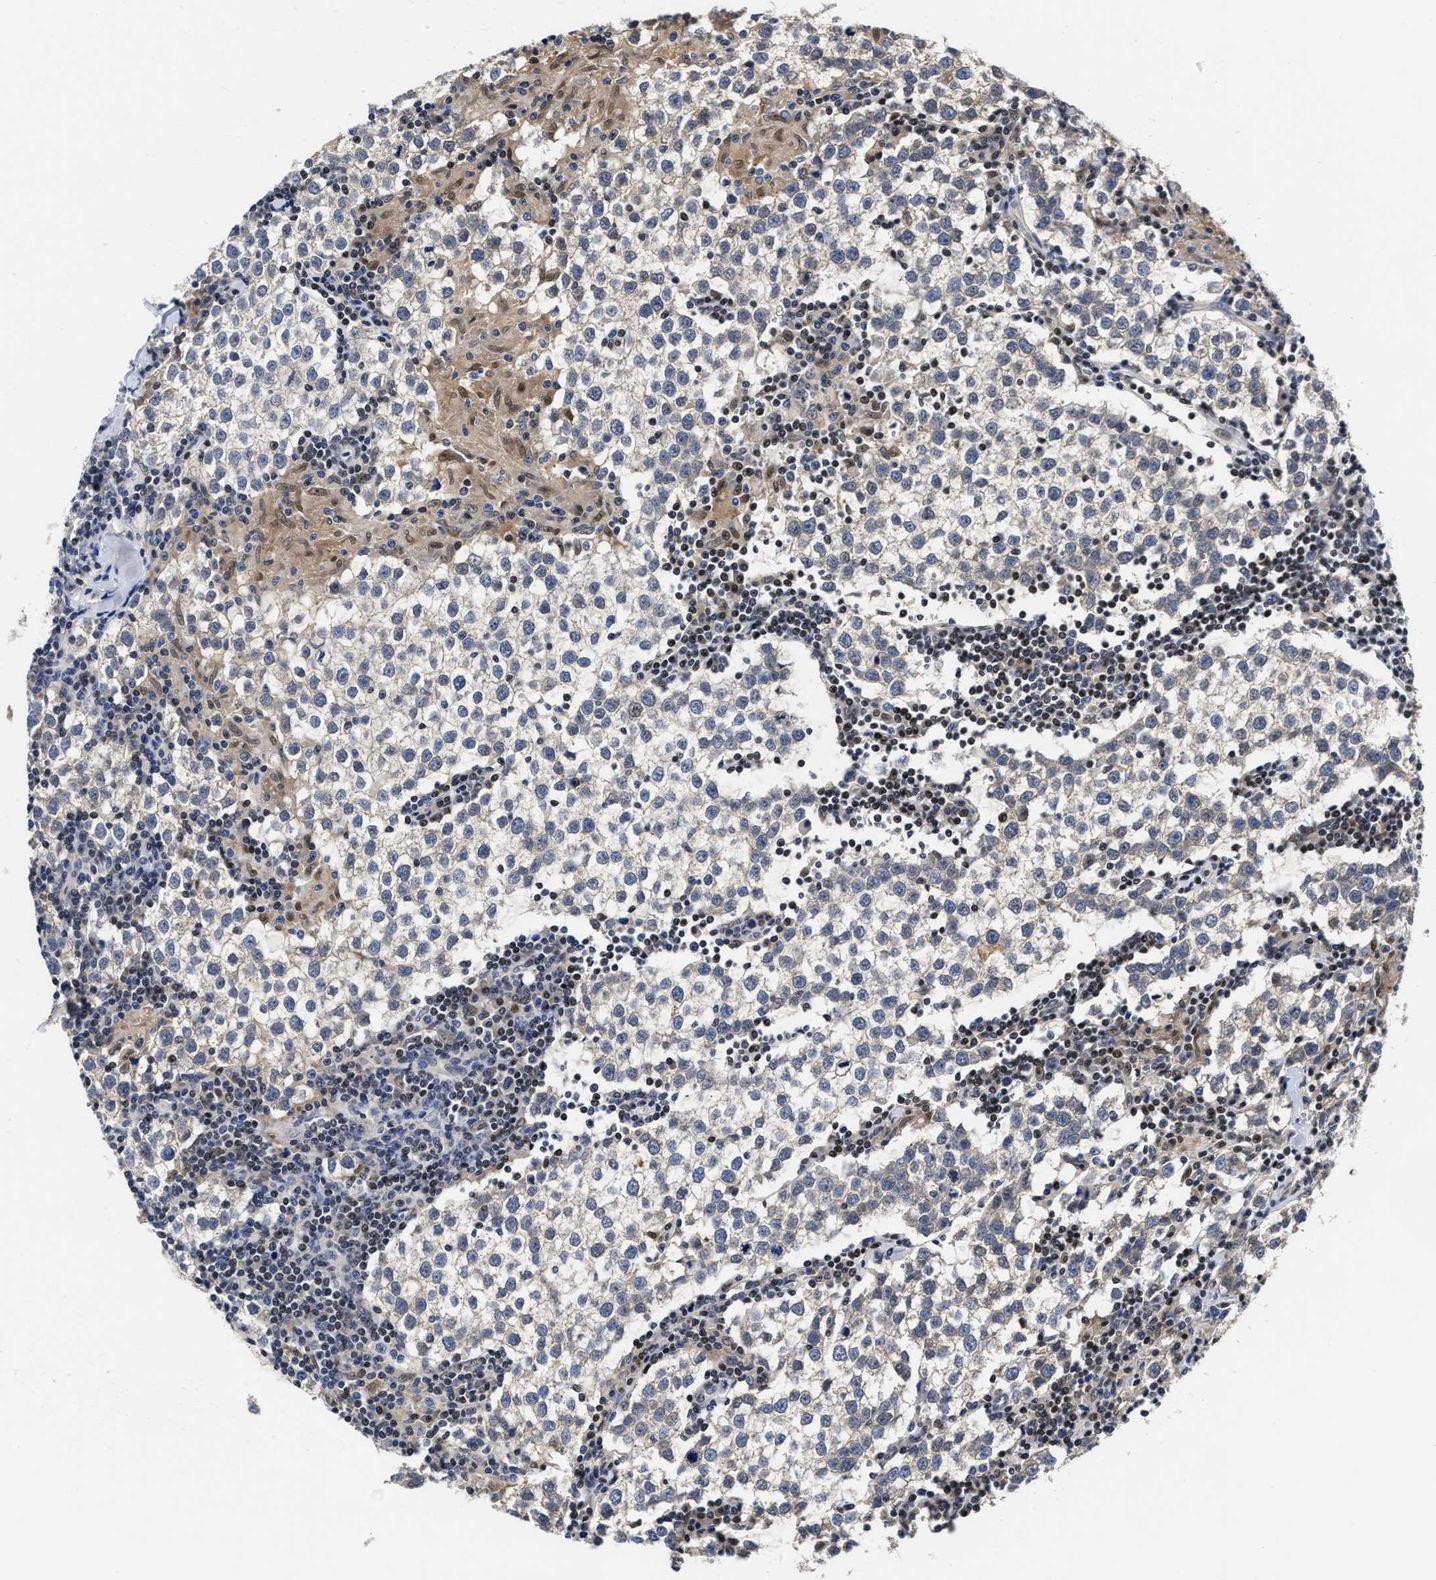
{"staining": {"intensity": "weak", "quantity": "25%-75%", "location": "cytoplasmic/membranous"}, "tissue": "testis cancer", "cell_type": "Tumor cells", "image_type": "cancer", "snomed": [{"axis": "morphology", "description": "Seminoma, NOS"}, {"axis": "morphology", "description": "Carcinoma, Embryonal, NOS"}, {"axis": "topography", "description": "Testis"}], "caption": "Protein staining of seminoma (testis) tissue exhibits weak cytoplasmic/membranous staining in approximately 25%-75% of tumor cells.", "gene": "KIF12", "patient": {"sex": "male", "age": 36}}